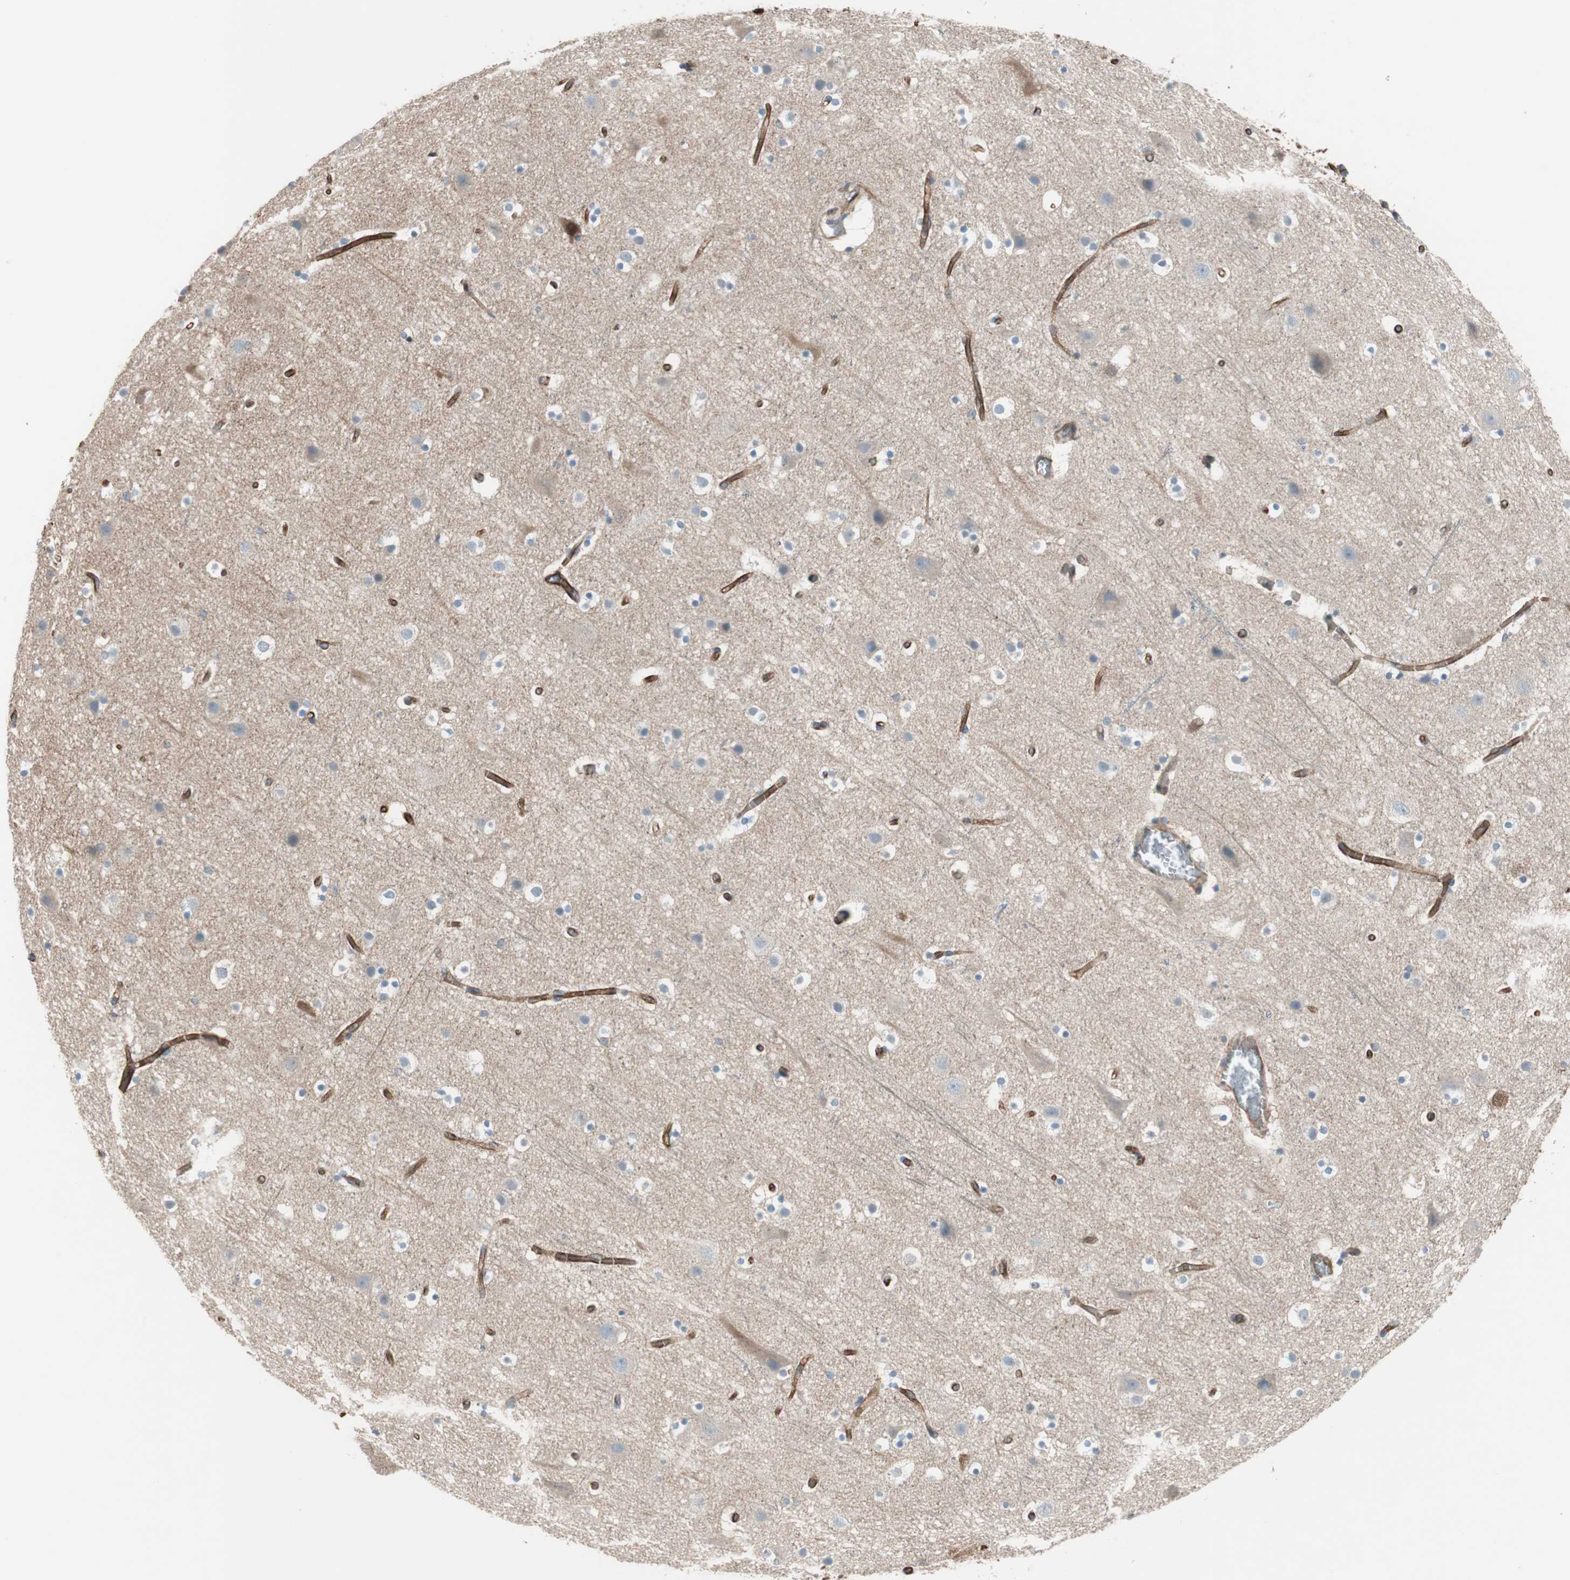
{"staining": {"intensity": "strong", "quantity": ">75%", "location": "cytoplasmic/membranous"}, "tissue": "cerebral cortex", "cell_type": "Endothelial cells", "image_type": "normal", "snomed": [{"axis": "morphology", "description": "Normal tissue, NOS"}, {"axis": "topography", "description": "Cerebral cortex"}], "caption": "Unremarkable cerebral cortex displays strong cytoplasmic/membranous staining in about >75% of endothelial cells (brown staining indicates protein expression, while blue staining denotes nuclei)..", "gene": "TCTA", "patient": {"sex": "male", "age": 45}}